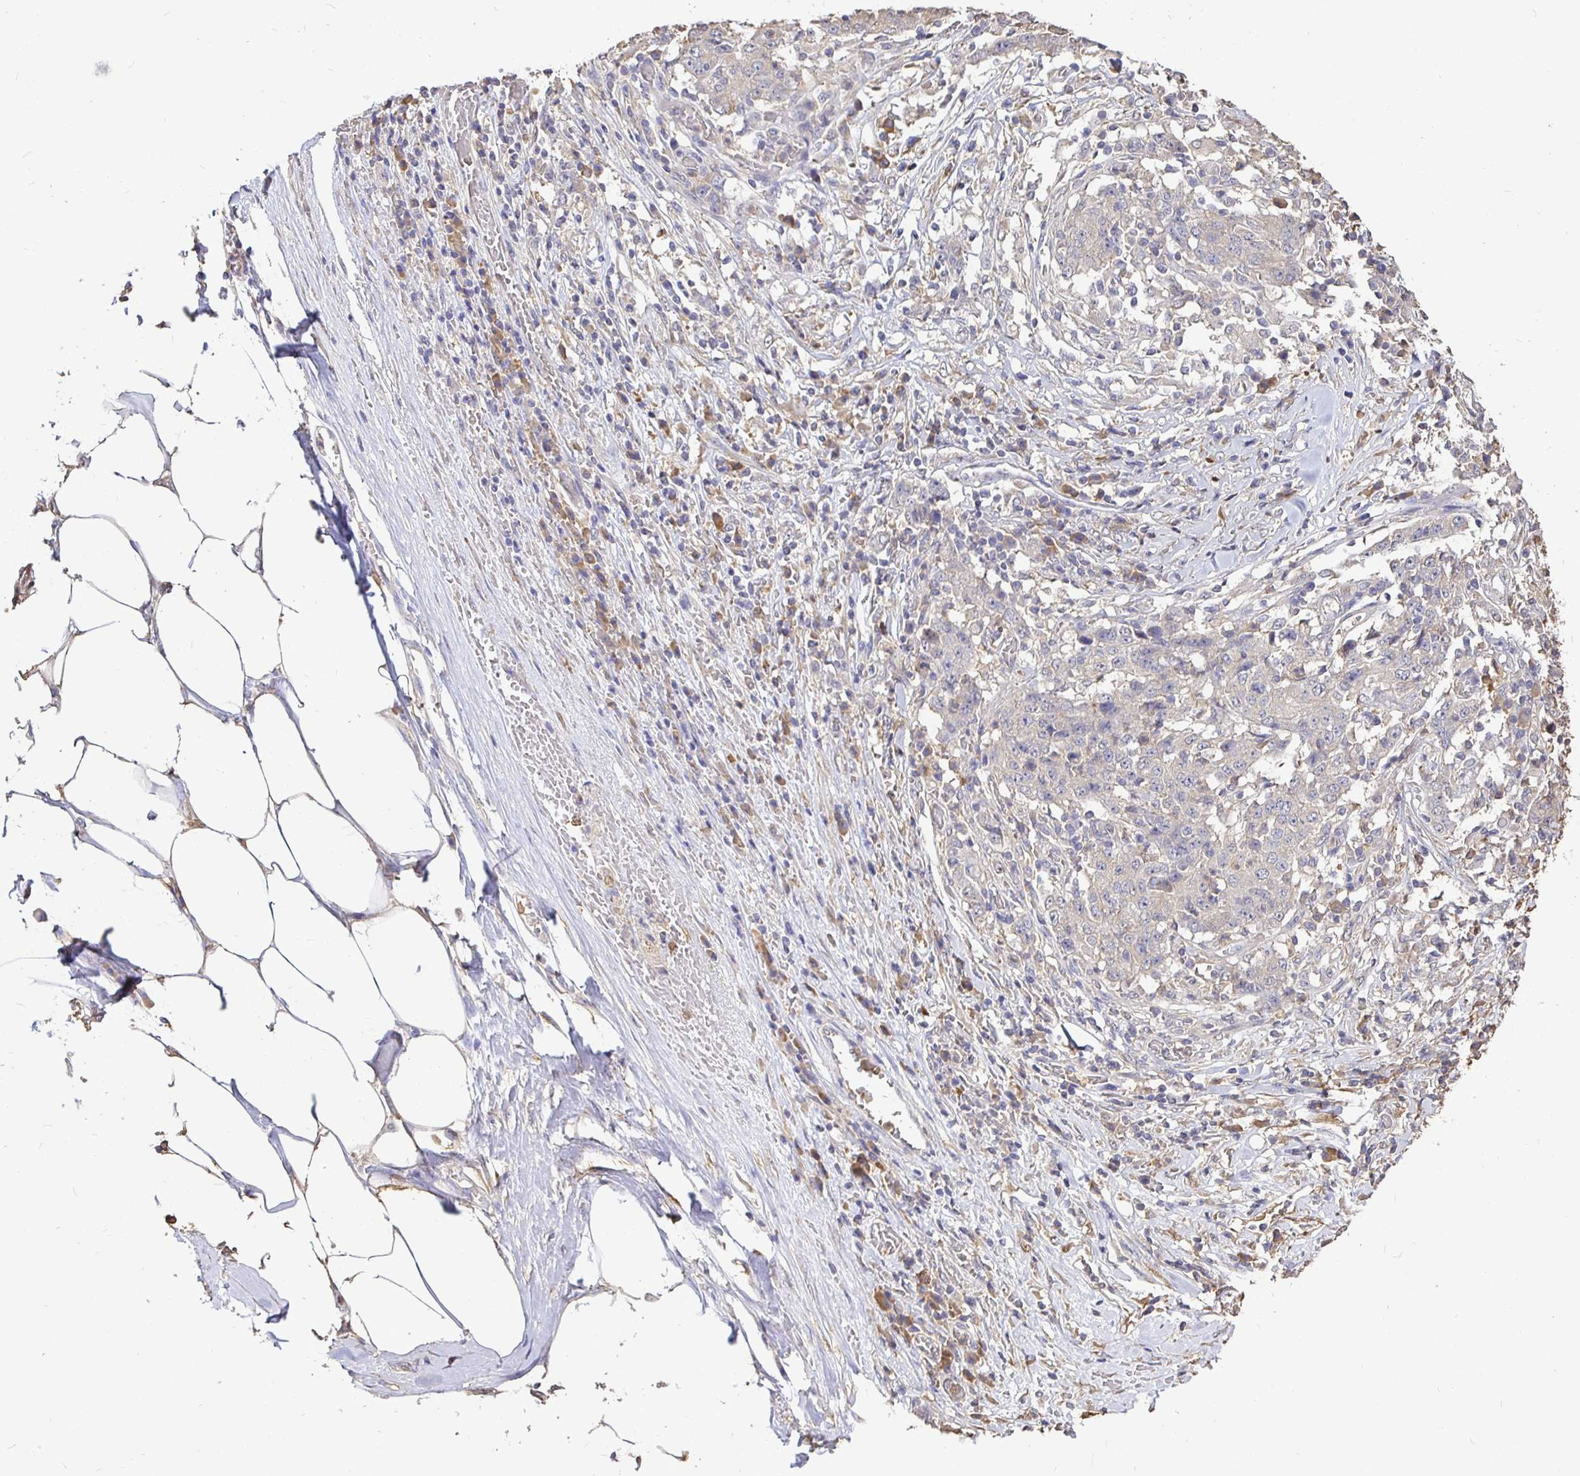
{"staining": {"intensity": "negative", "quantity": "none", "location": "none"}, "tissue": "stomach cancer", "cell_type": "Tumor cells", "image_type": "cancer", "snomed": [{"axis": "morphology", "description": "Adenocarcinoma, NOS"}, {"axis": "topography", "description": "Stomach"}], "caption": "High power microscopy micrograph of an IHC micrograph of stomach adenocarcinoma, revealing no significant expression in tumor cells. The staining is performed using DAB (3,3'-diaminobenzidine) brown chromogen with nuclei counter-stained in using hematoxylin.", "gene": "MAPK8IP3", "patient": {"sex": "male", "age": 59}}